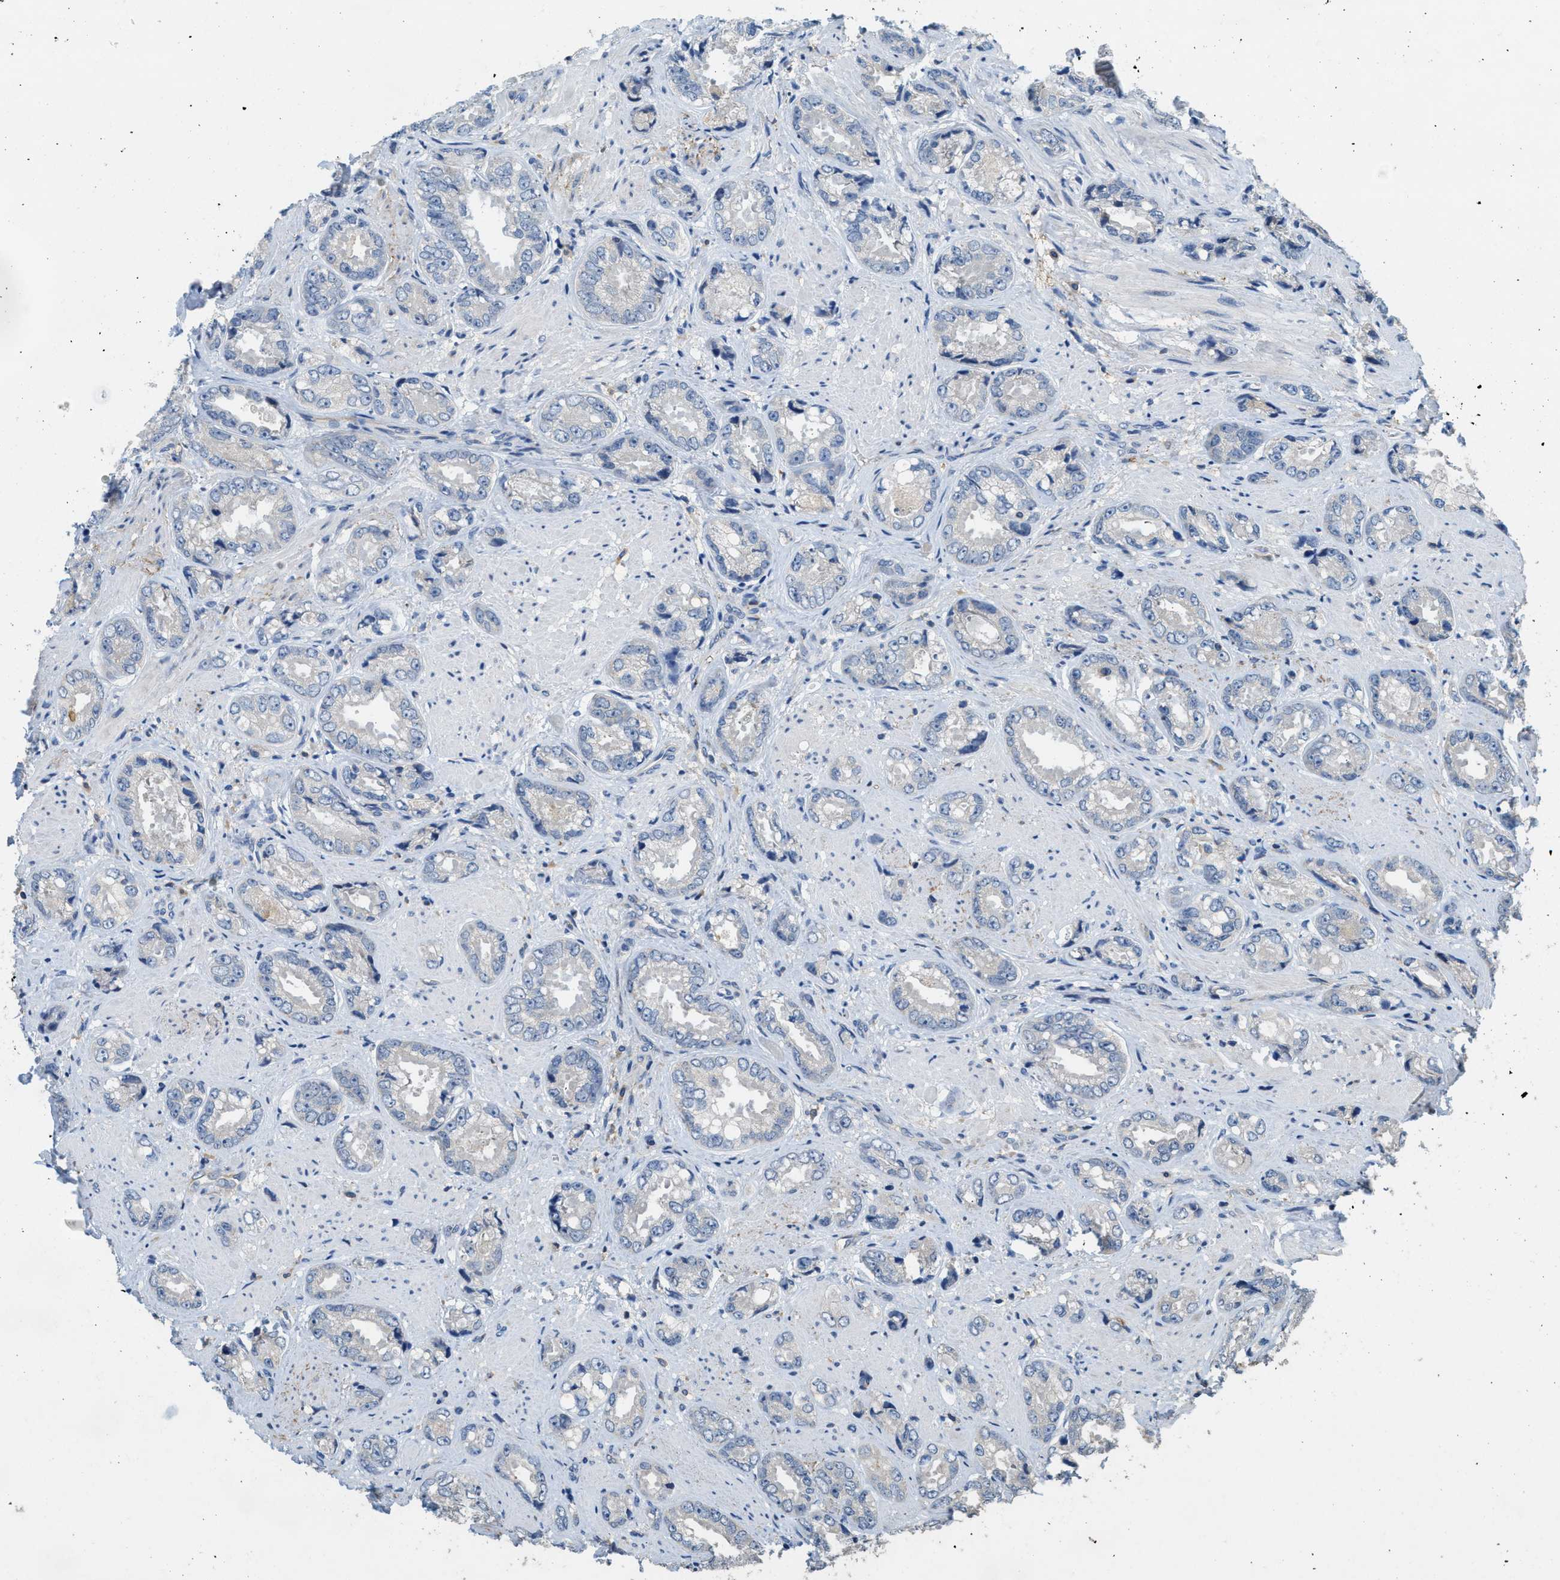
{"staining": {"intensity": "negative", "quantity": "none", "location": "none"}, "tissue": "prostate cancer", "cell_type": "Tumor cells", "image_type": "cancer", "snomed": [{"axis": "morphology", "description": "Adenocarcinoma, High grade"}, {"axis": "topography", "description": "Prostate"}], "caption": "The photomicrograph displays no staining of tumor cells in prostate adenocarcinoma (high-grade).", "gene": "DGKE", "patient": {"sex": "male", "age": 61}}